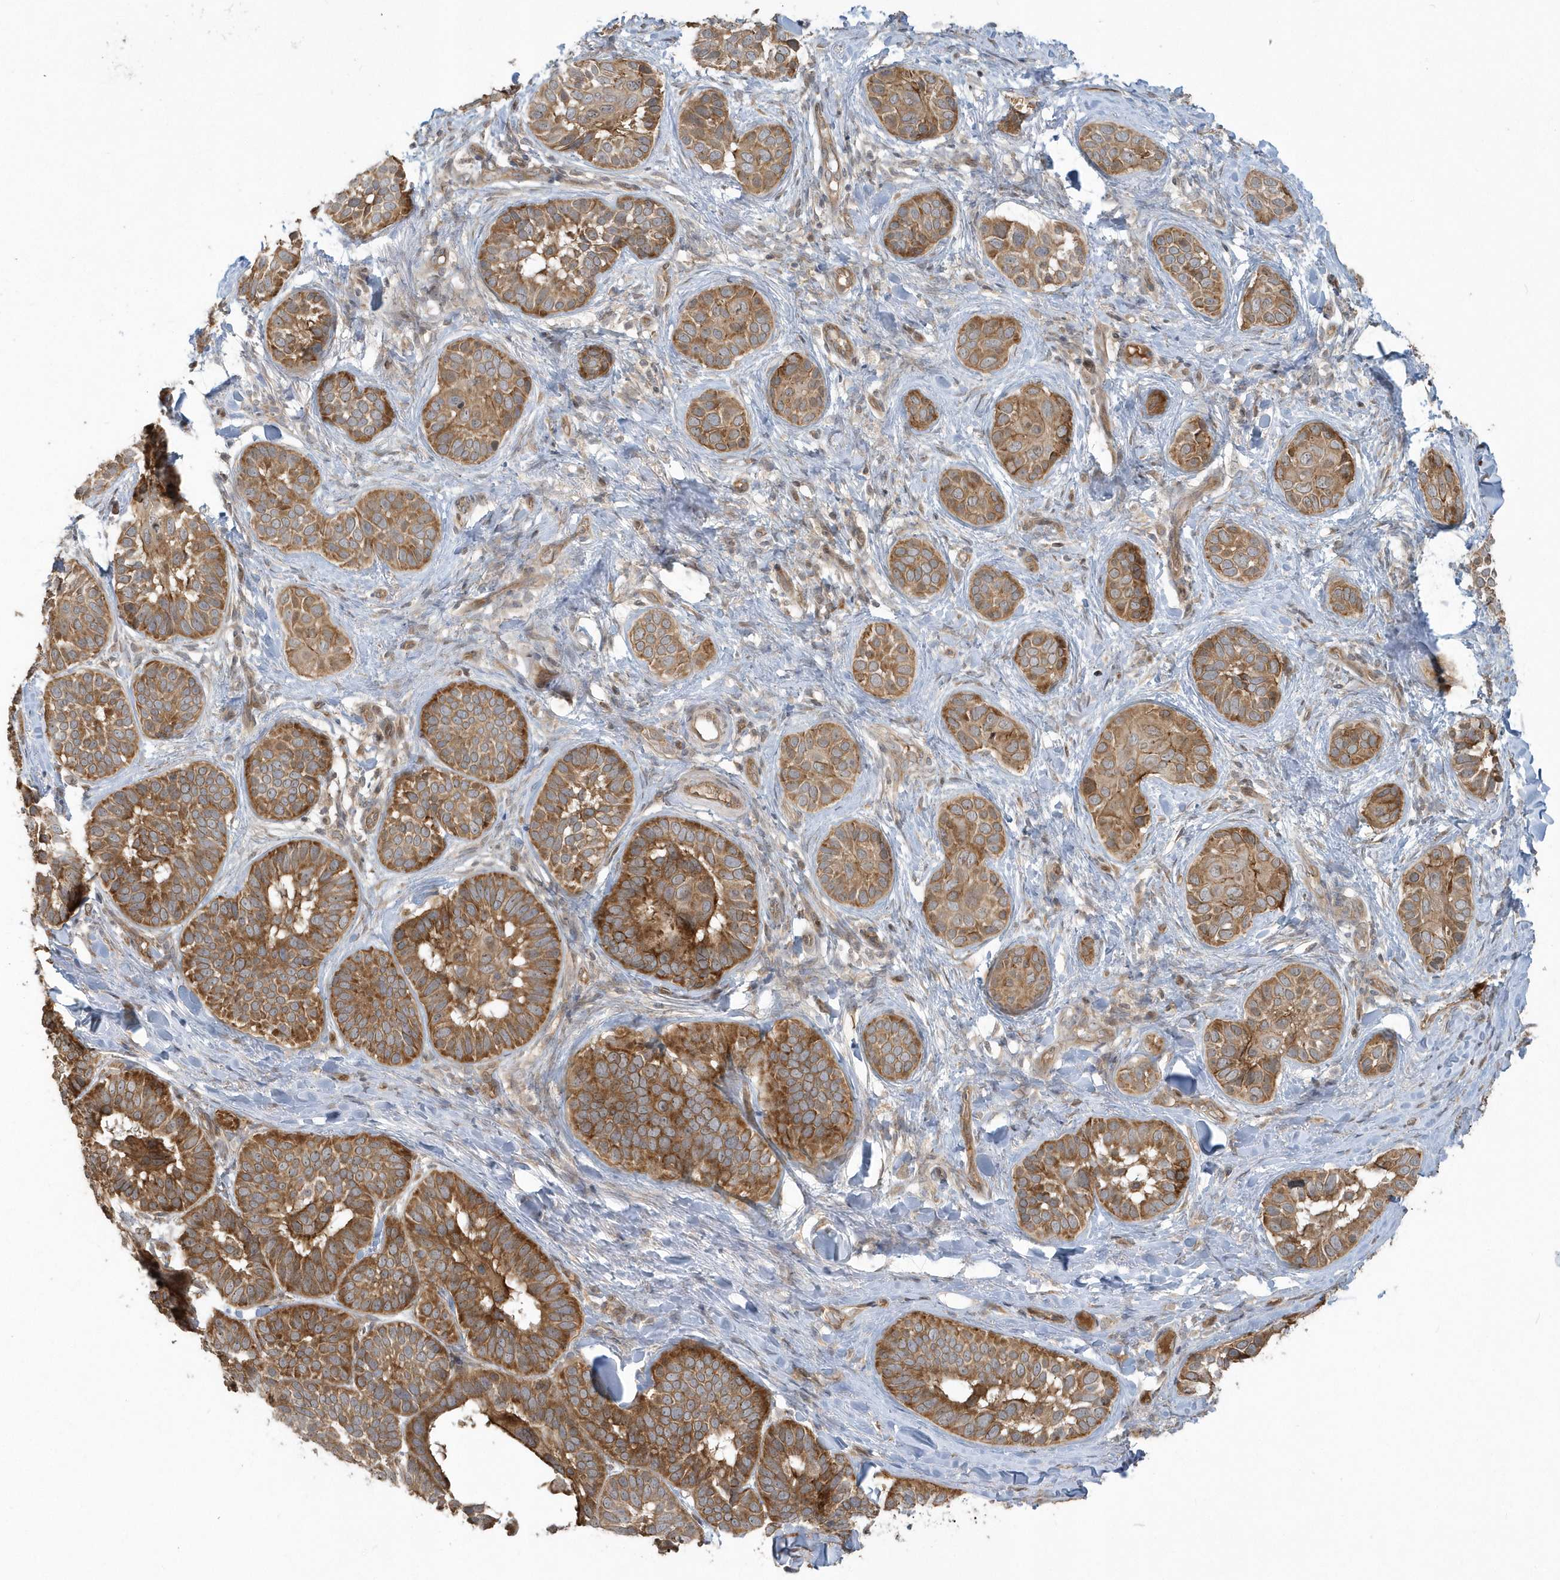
{"staining": {"intensity": "strong", "quantity": ">75%", "location": "cytoplasmic/membranous"}, "tissue": "skin cancer", "cell_type": "Tumor cells", "image_type": "cancer", "snomed": [{"axis": "morphology", "description": "Basal cell carcinoma"}, {"axis": "topography", "description": "Skin"}], "caption": "A micrograph of skin cancer stained for a protein shows strong cytoplasmic/membranous brown staining in tumor cells.", "gene": "STIM2", "patient": {"sex": "male", "age": 62}}